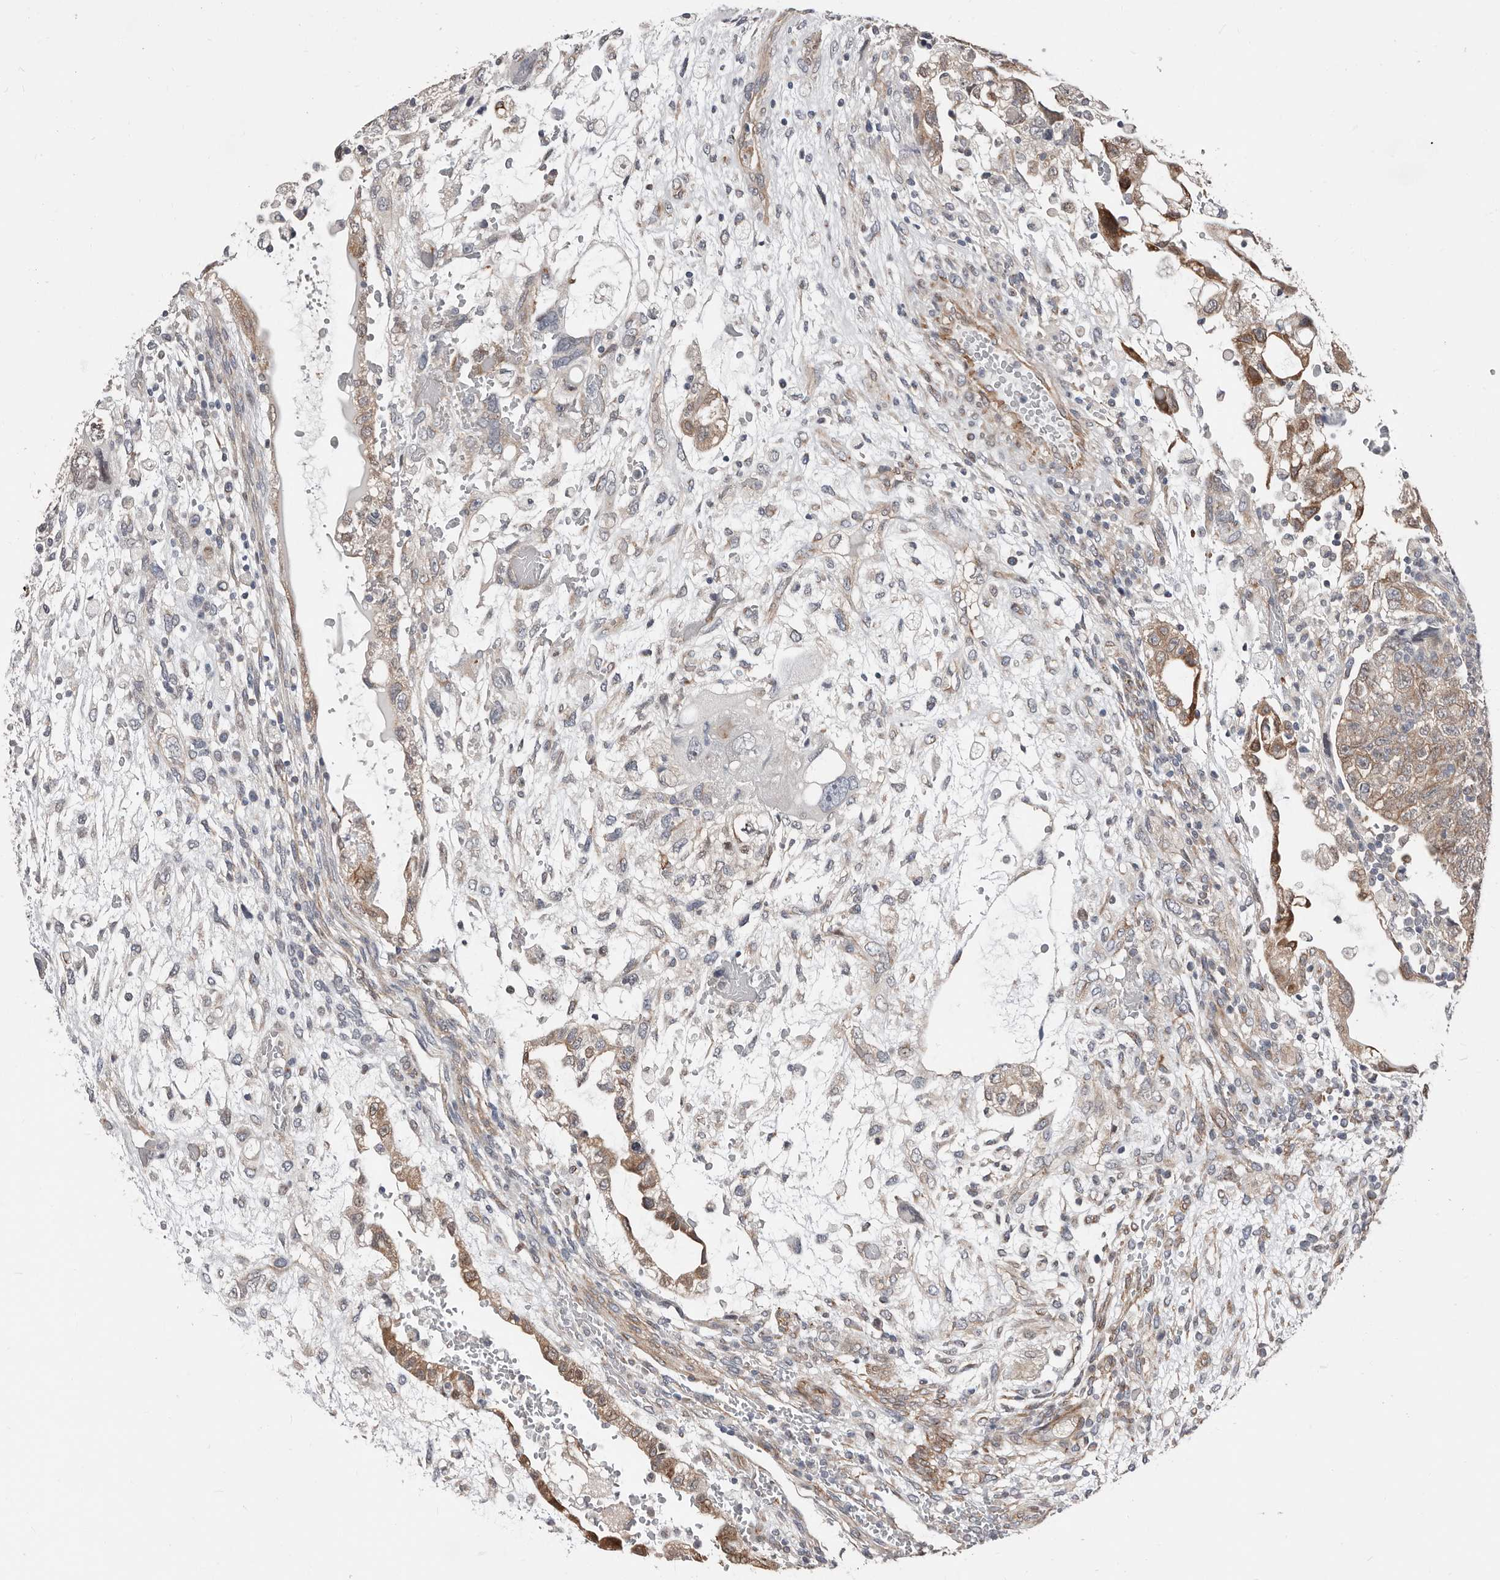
{"staining": {"intensity": "moderate", "quantity": "25%-75%", "location": "cytoplasmic/membranous"}, "tissue": "testis cancer", "cell_type": "Tumor cells", "image_type": "cancer", "snomed": [{"axis": "morphology", "description": "Carcinoma, Embryonal, NOS"}, {"axis": "topography", "description": "Testis"}], "caption": "Human testis cancer (embryonal carcinoma) stained for a protein (brown) shows moderate cytoplasmic/membranous positive positivity in about 25%-75% of tumor cells.", "gene": "ASRGL1", "patient": {"sex": "male", "age": 36}}